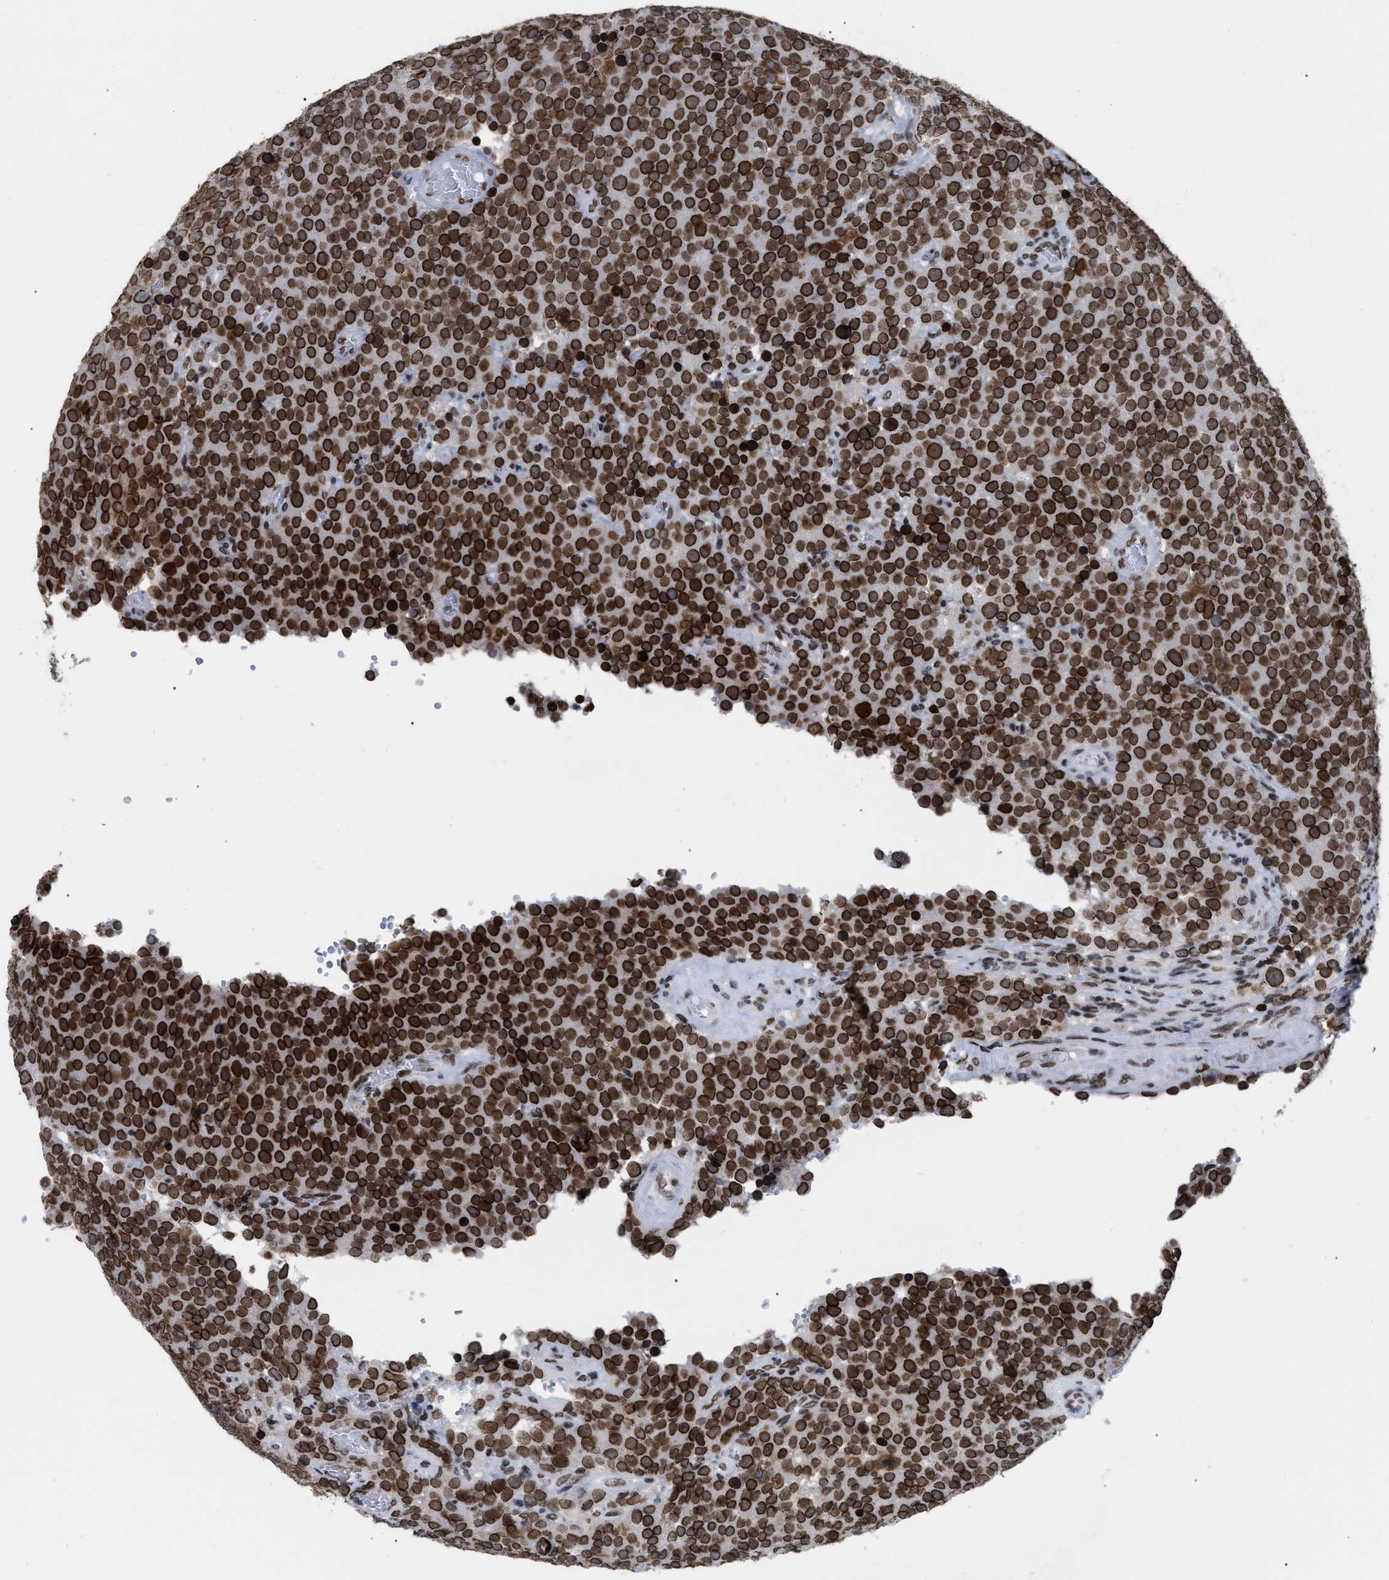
{"staining": {"intensity": "strong", "quantity": ">75%", "location": "cytoplasmic/membranous,nuclear"}, "tissue": "testis cancer", "cell_type": "Tumor cells", "image_type": "cancer", "snomed": [{"axis": "morphology", "description": "Normal tissue, NOS"}, {"axis": "morphology", "description": "Seminoma, NOS"}, {"axis": "topography", "description": "Testis"}], "caption": "Immunohistochemical staining of human testis cancer exhibits high levels of strong cytoplasmic/membranous and nuclear protein staining in about >75% of tumor cells.", "gene": "TPR", "patient": {"sex": "male", "age": 71}}